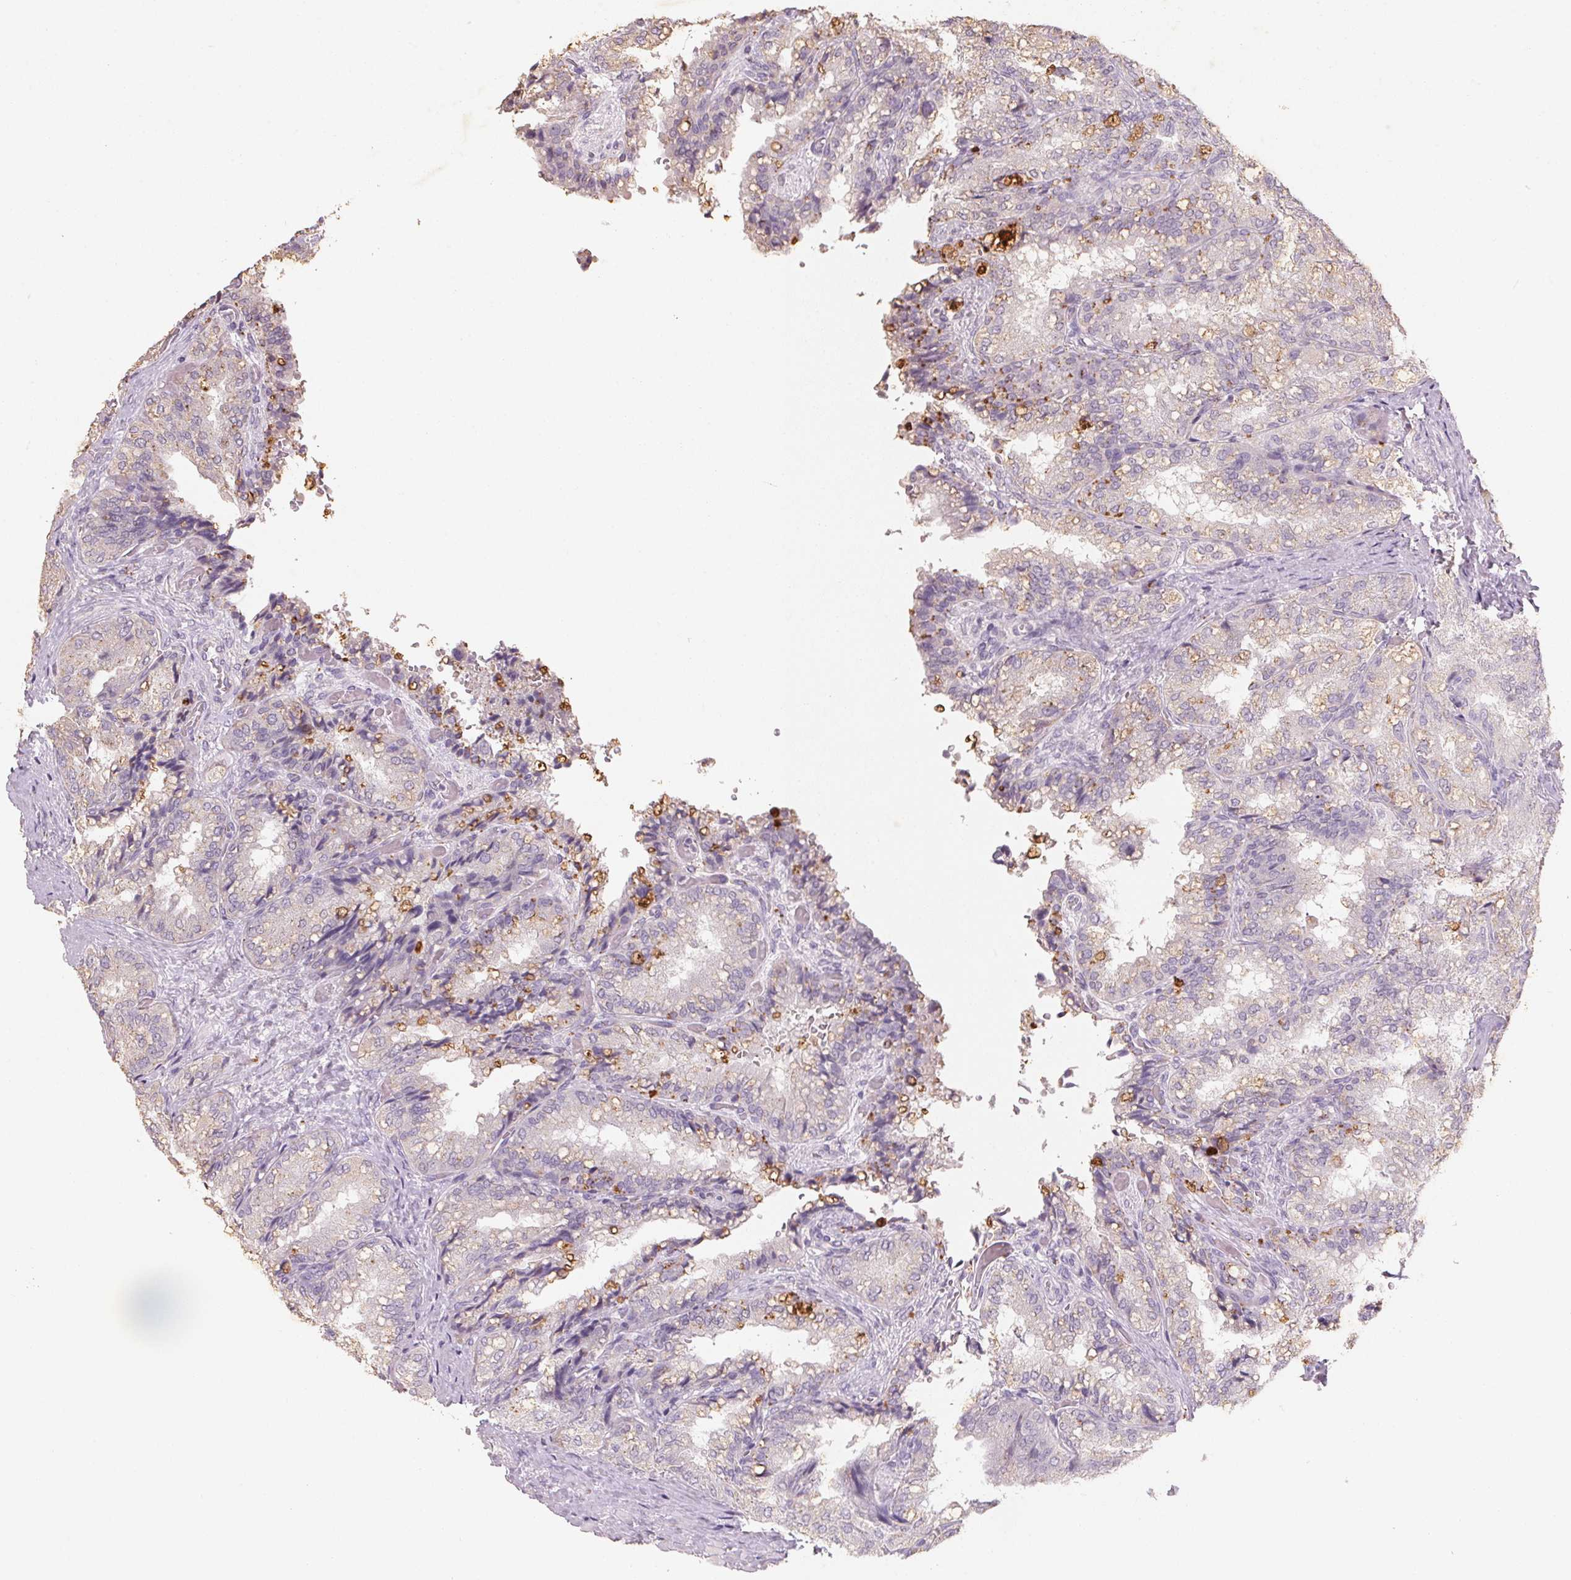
{"staining": {"intensity": "negative", "quantity": "none", "location": "none"}, "tissue": "seminal vesicle", "cell_type": "Glandular cells", "image_type": "normal", "snomed": [{"axis": "morphology", "description": "Normal tissue, NOS"}, {"axis": "topography", "description": "Seminal veicle"}], "caption": "A photomicrograph of seminal vesicle stained for a protein reveals no brown staining in glandular cells. (DAB immunohistochemistry (IHC) visualized using brightfield microscopy, high magnification).", "gene": "CXCL5", "patient": {"sex": "male", "age": 57}}